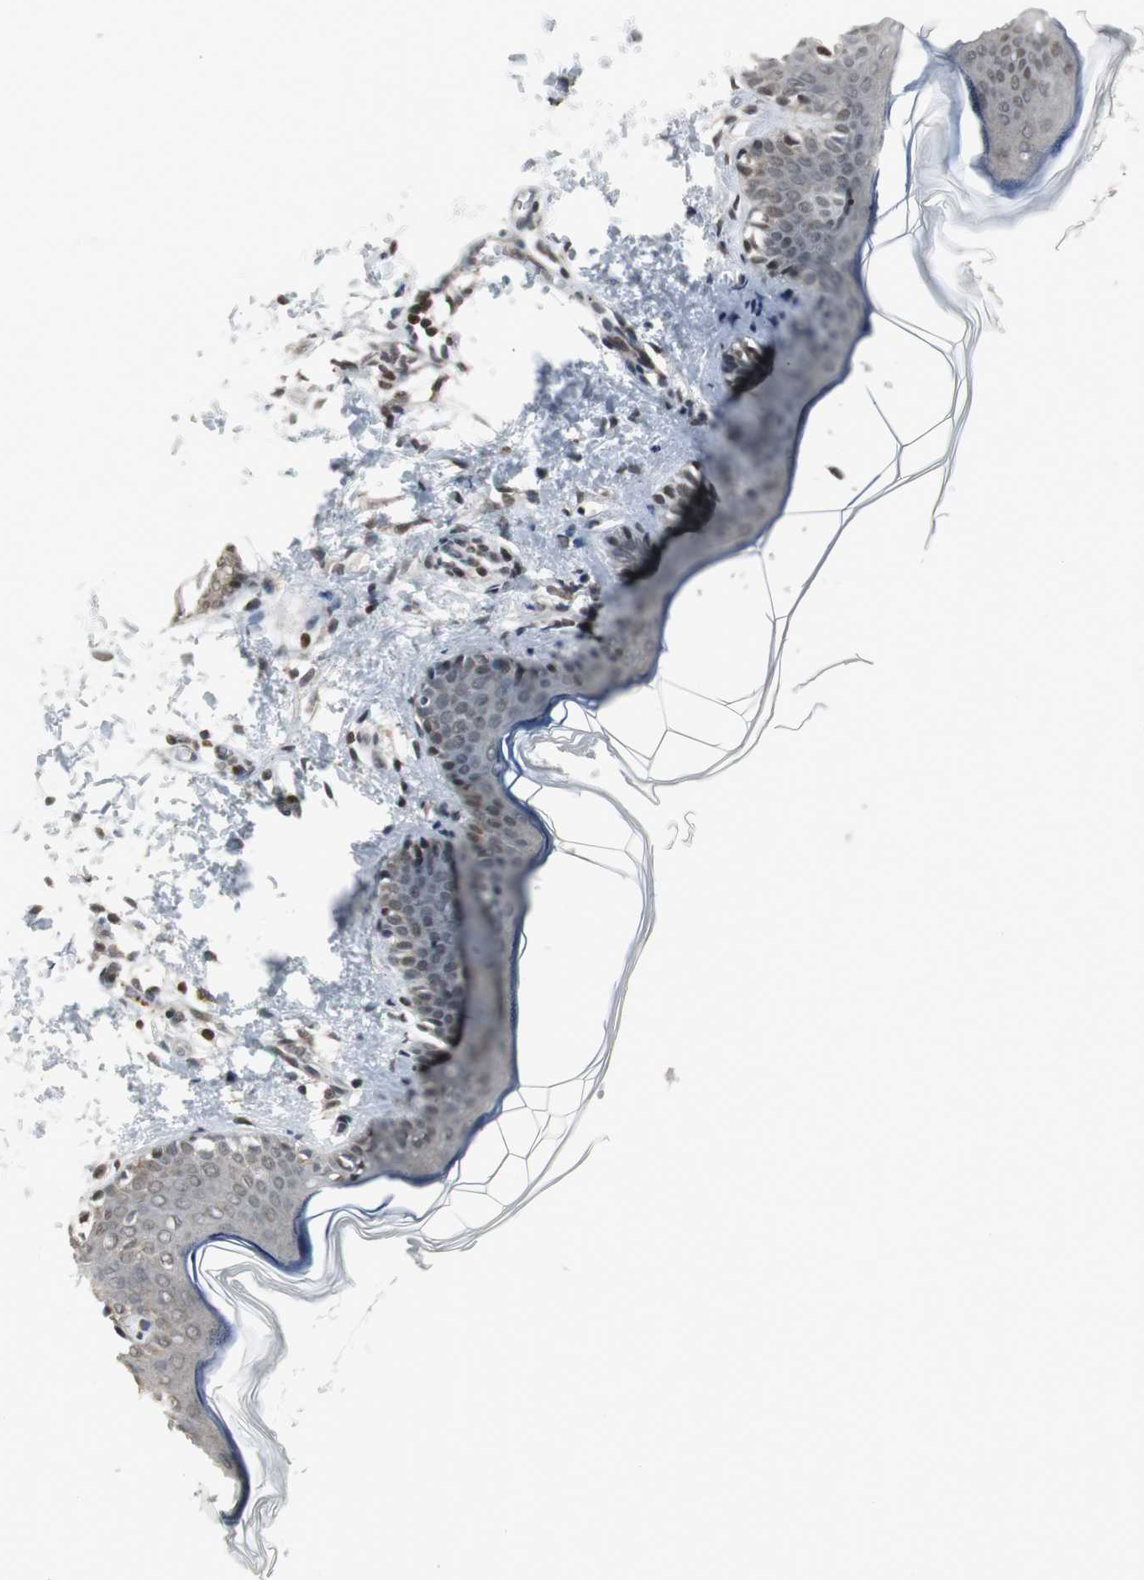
{"staining": {"intensity": "moderate", "quantity": "25%-75%", "location": "cytoplasmic/membranous"}, "tissue": "skin", "cell_type": "Fibroblasts", "image_type": "normal", "snomed": [{"axis": "morphology", "description": "Normal tissue, NOS"}, {"axis": "topography", "description": "Skin"}], "caption": "About 25%-75% of fibroblasts in normal skin exhibit moderate cytoplasmic/membranous protein staining as visualized by brown immunohistochemical staining.", "gene": "MPG", "patient": {"sex": "female", "age": 4}}